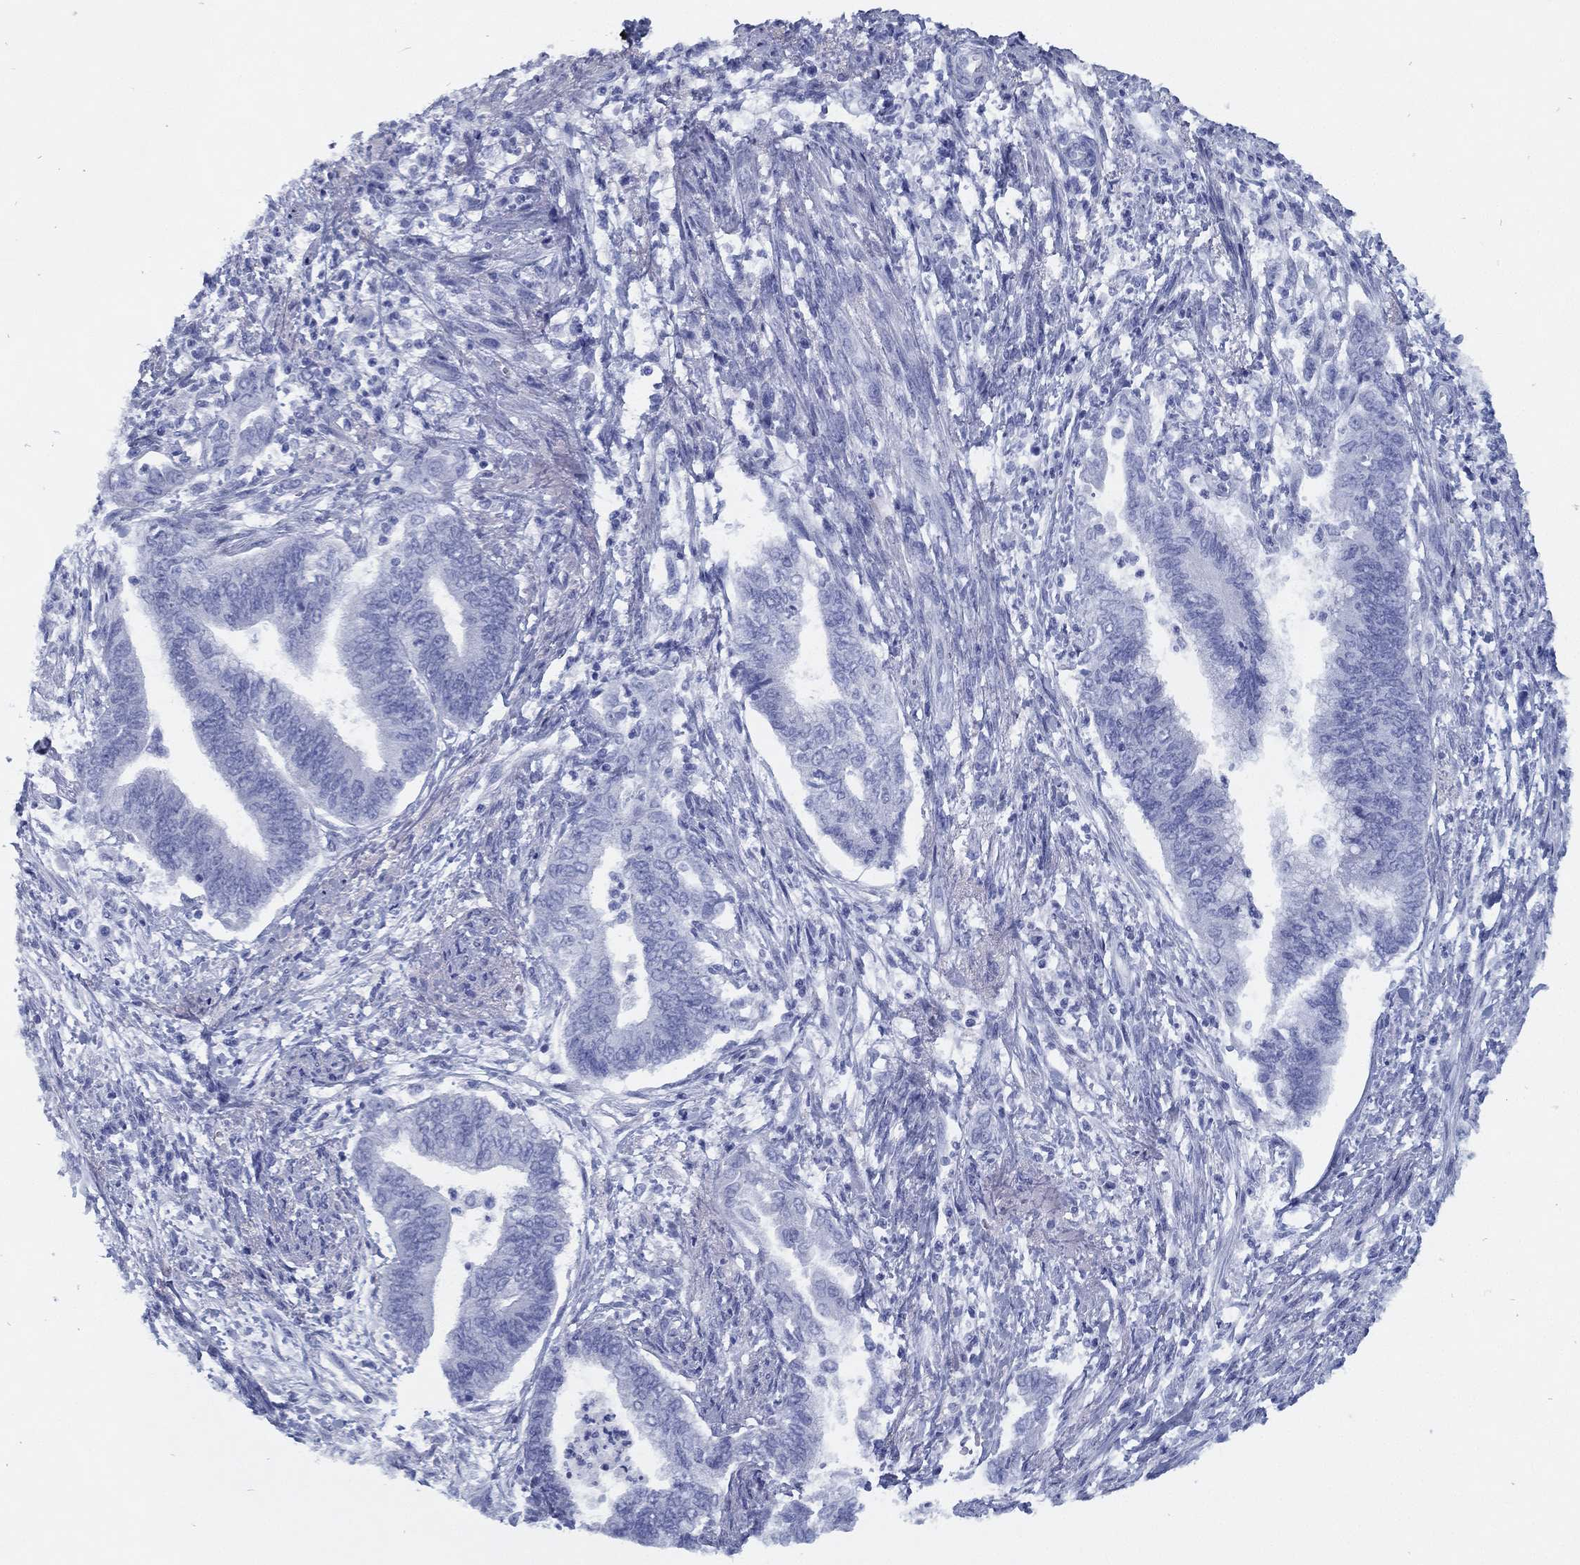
{"staining": {"intensity": "negative", "quantity": "none", "location": "none"}, "tissue": "endometrial cancer", "cell_type": "Tumor cells", "image_type": "cancer", "snomed": [{"axis": "morphology", "description": "Adenocarcinoma, NOS"}, {"axis": "topography", "description": "Endometrium"}], "caption": "This is a photomicrograph of immunohistochemistry staining of adenocarcinoma (endometrial), which shows no positivity in tumor cells.", "gene": "TMEM252", "patient": {"sex": "female", "age": 65}}